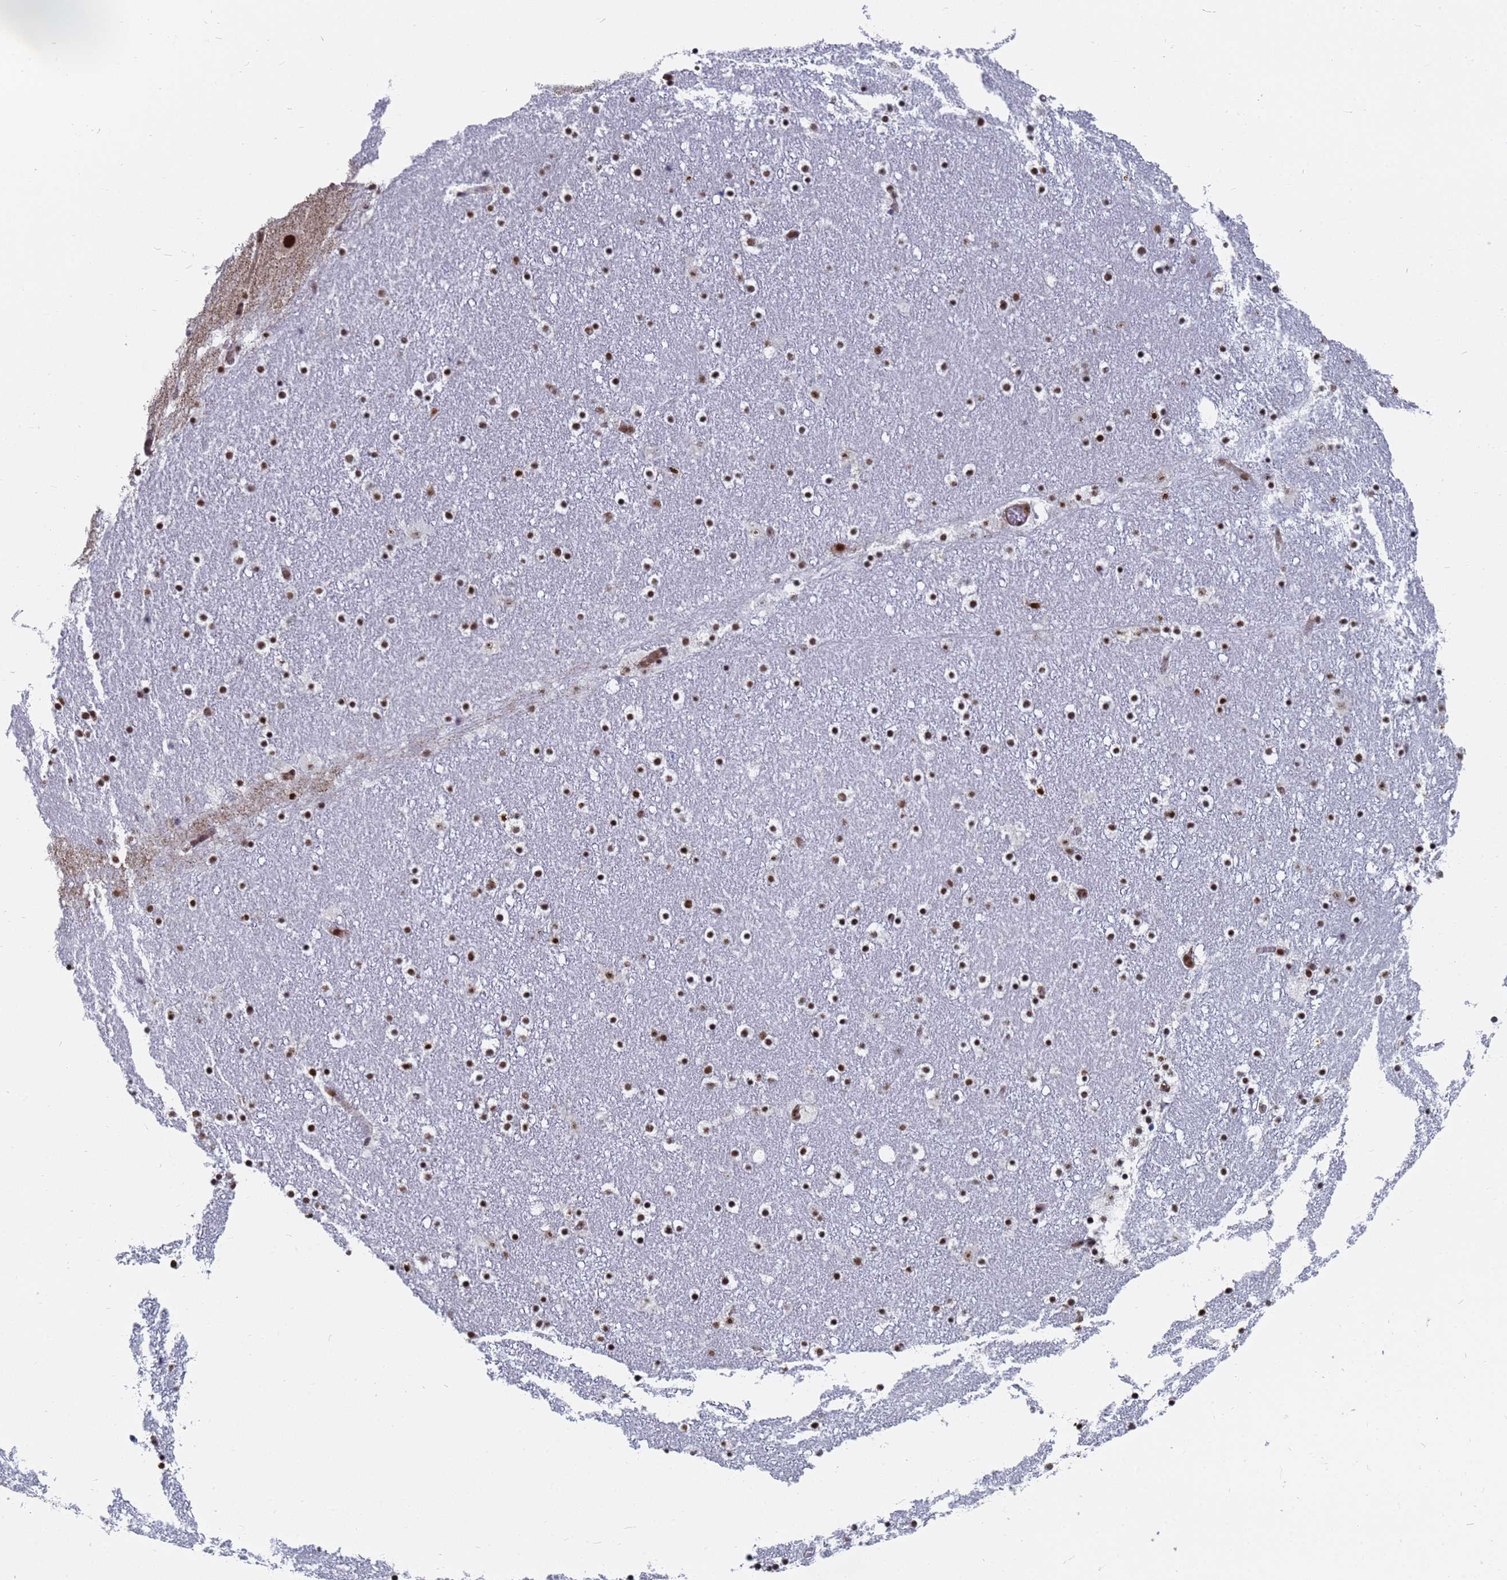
{"staining": {"intensity": "strong", "quantity": ">75%", "location": "nuclear"}, "tissue": "caudate", "cell_type": "Glial cells", "image_type": "normal", "snomed": [{"axis": "morphology", "description": "Normal tissue, NOS"}, {"axis": "topography", "description": "Lateral ventricle wall"}], "caption": "IHC of normal human caudate demonstrates high levels of strong nuclear expression in about >75% of glial cells.", "gene": "RAVER2", "patient": {"sex": "male", "age": 45}}